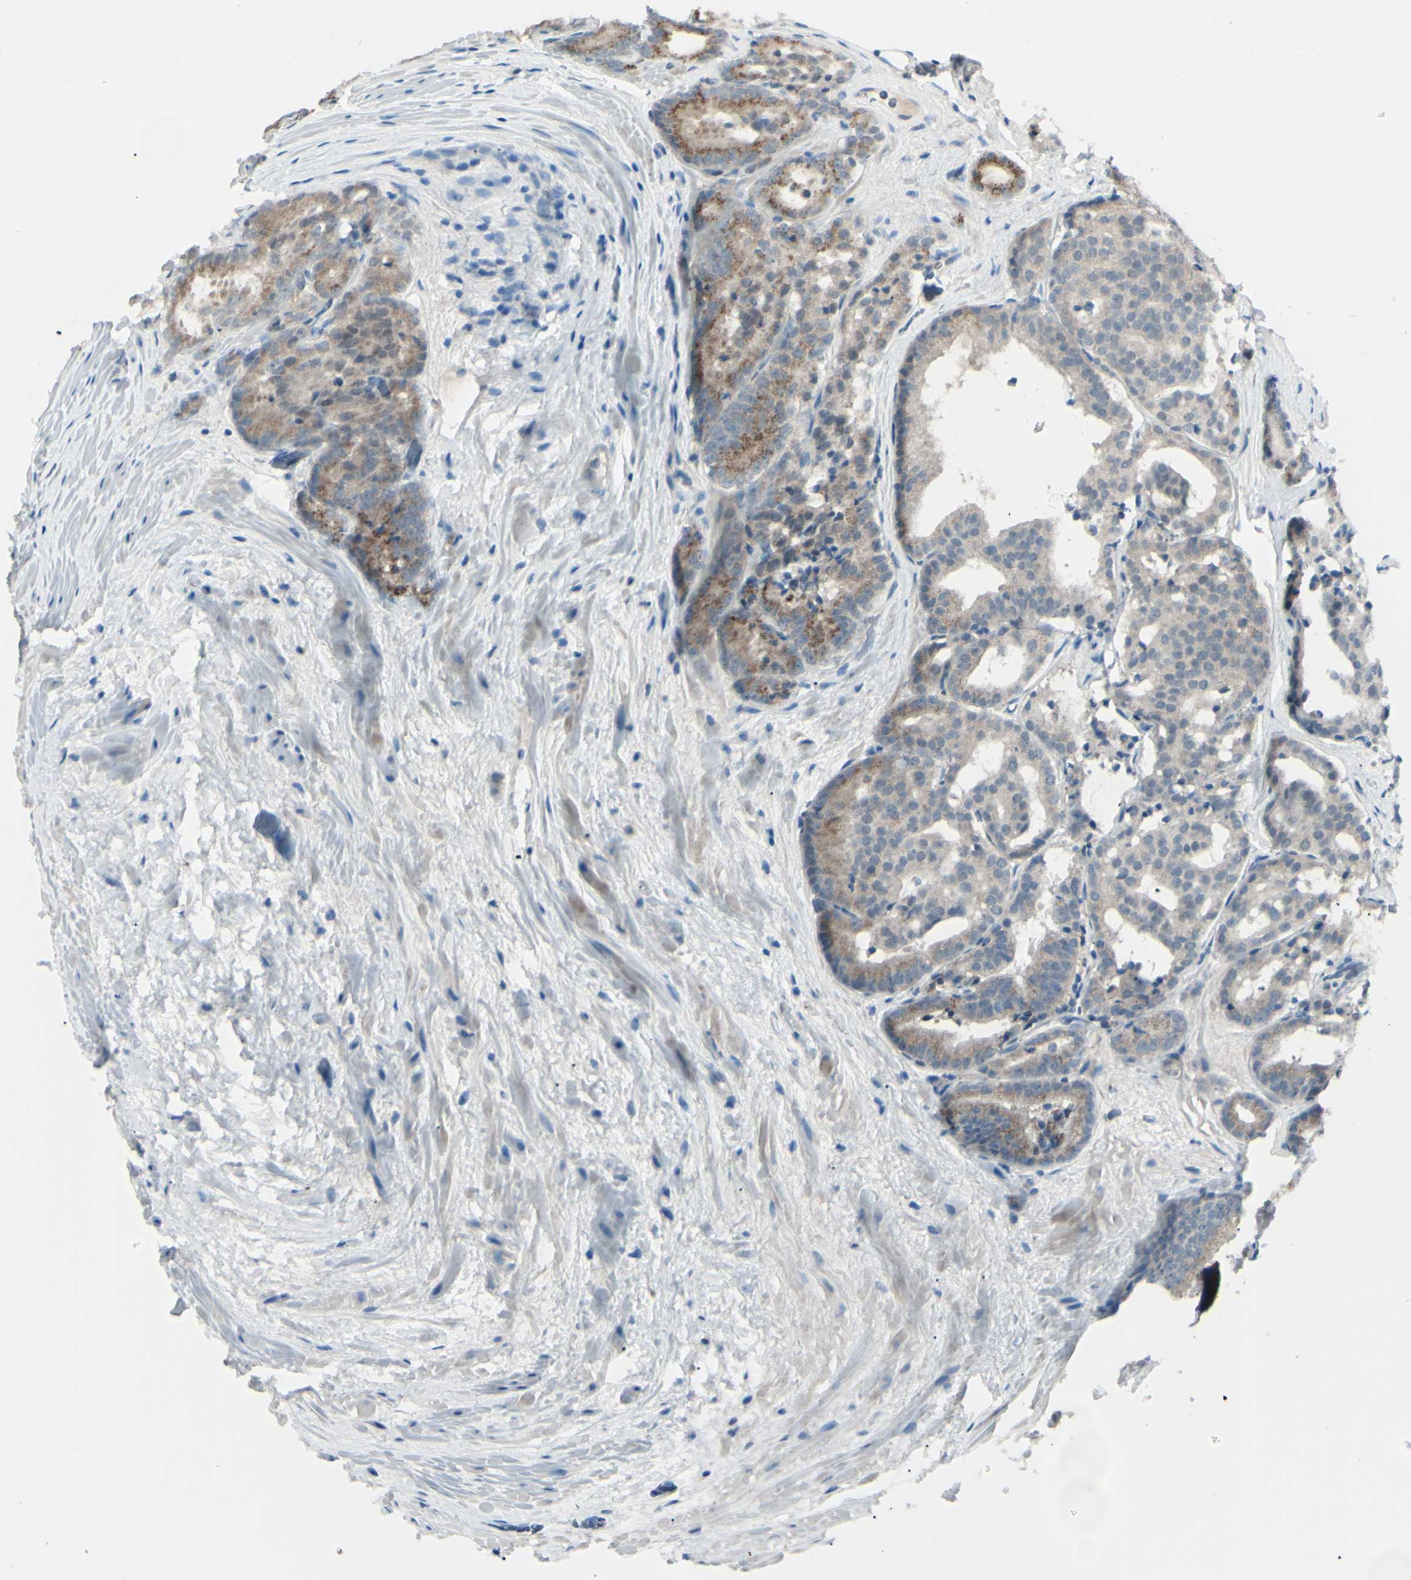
{"staining": {"intensity": "moderate", "quantity": ">75%", "location": "cytoplasmic/membranous"}, "tissue": "prostate cancer", "cell_type": "Tumor cells", "image_type": "cancer", "snomed": [{"axis": "morphology", "description": "Adenocarcinoma, High grade"}, {"axis": "topography", "description": "Prostate"}], "caption": "Protein expression analysis of human high-grade adenocarcinoma (prostate) reveals moderate cytoplasmic/membranous expression in approximately >75% of tumor cells.", "gene": "B4GALT1", "patient": {"sex": "male", "age": 64}}